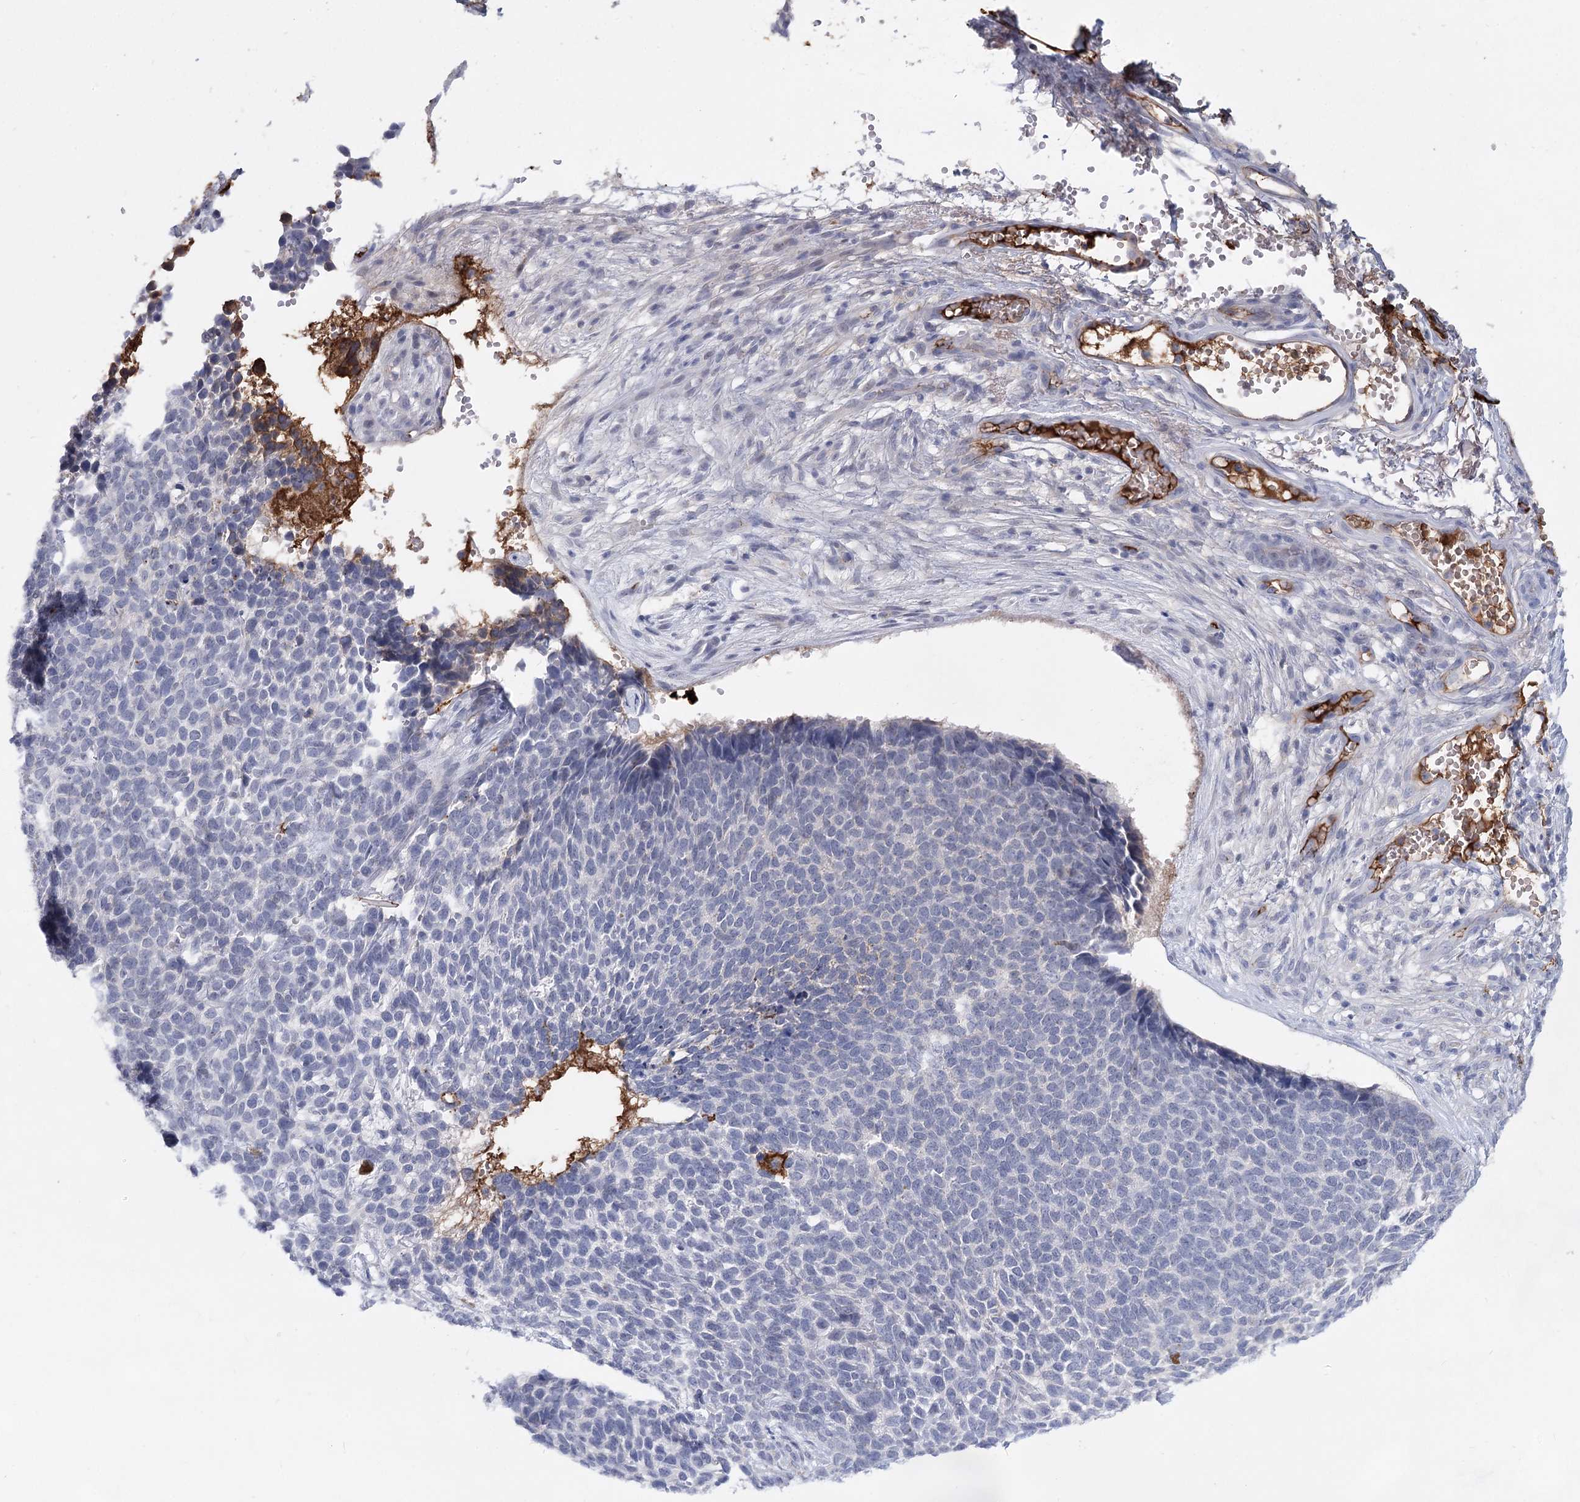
{"staining": {"intensity": "negative", "quantity": "none", "location": "none"}, "tissue": "skin cancer", "cell_type": "Tumor cells", "image_type": "cancer", "snomed": [{"axis": "morphology", "description": "Basal cell carcinoma"}, {"axis": "topography", "description": "Skin"}], "caption": "A photomicrograph of skin basal cell carcinoma stained for a protein reveals no brown staining in tumor cells. (DAB IHC visualized using brightfield microscopy, high magnification).", "gene": "TASOR2", "patient": {"sex": "female", "age": 84}}